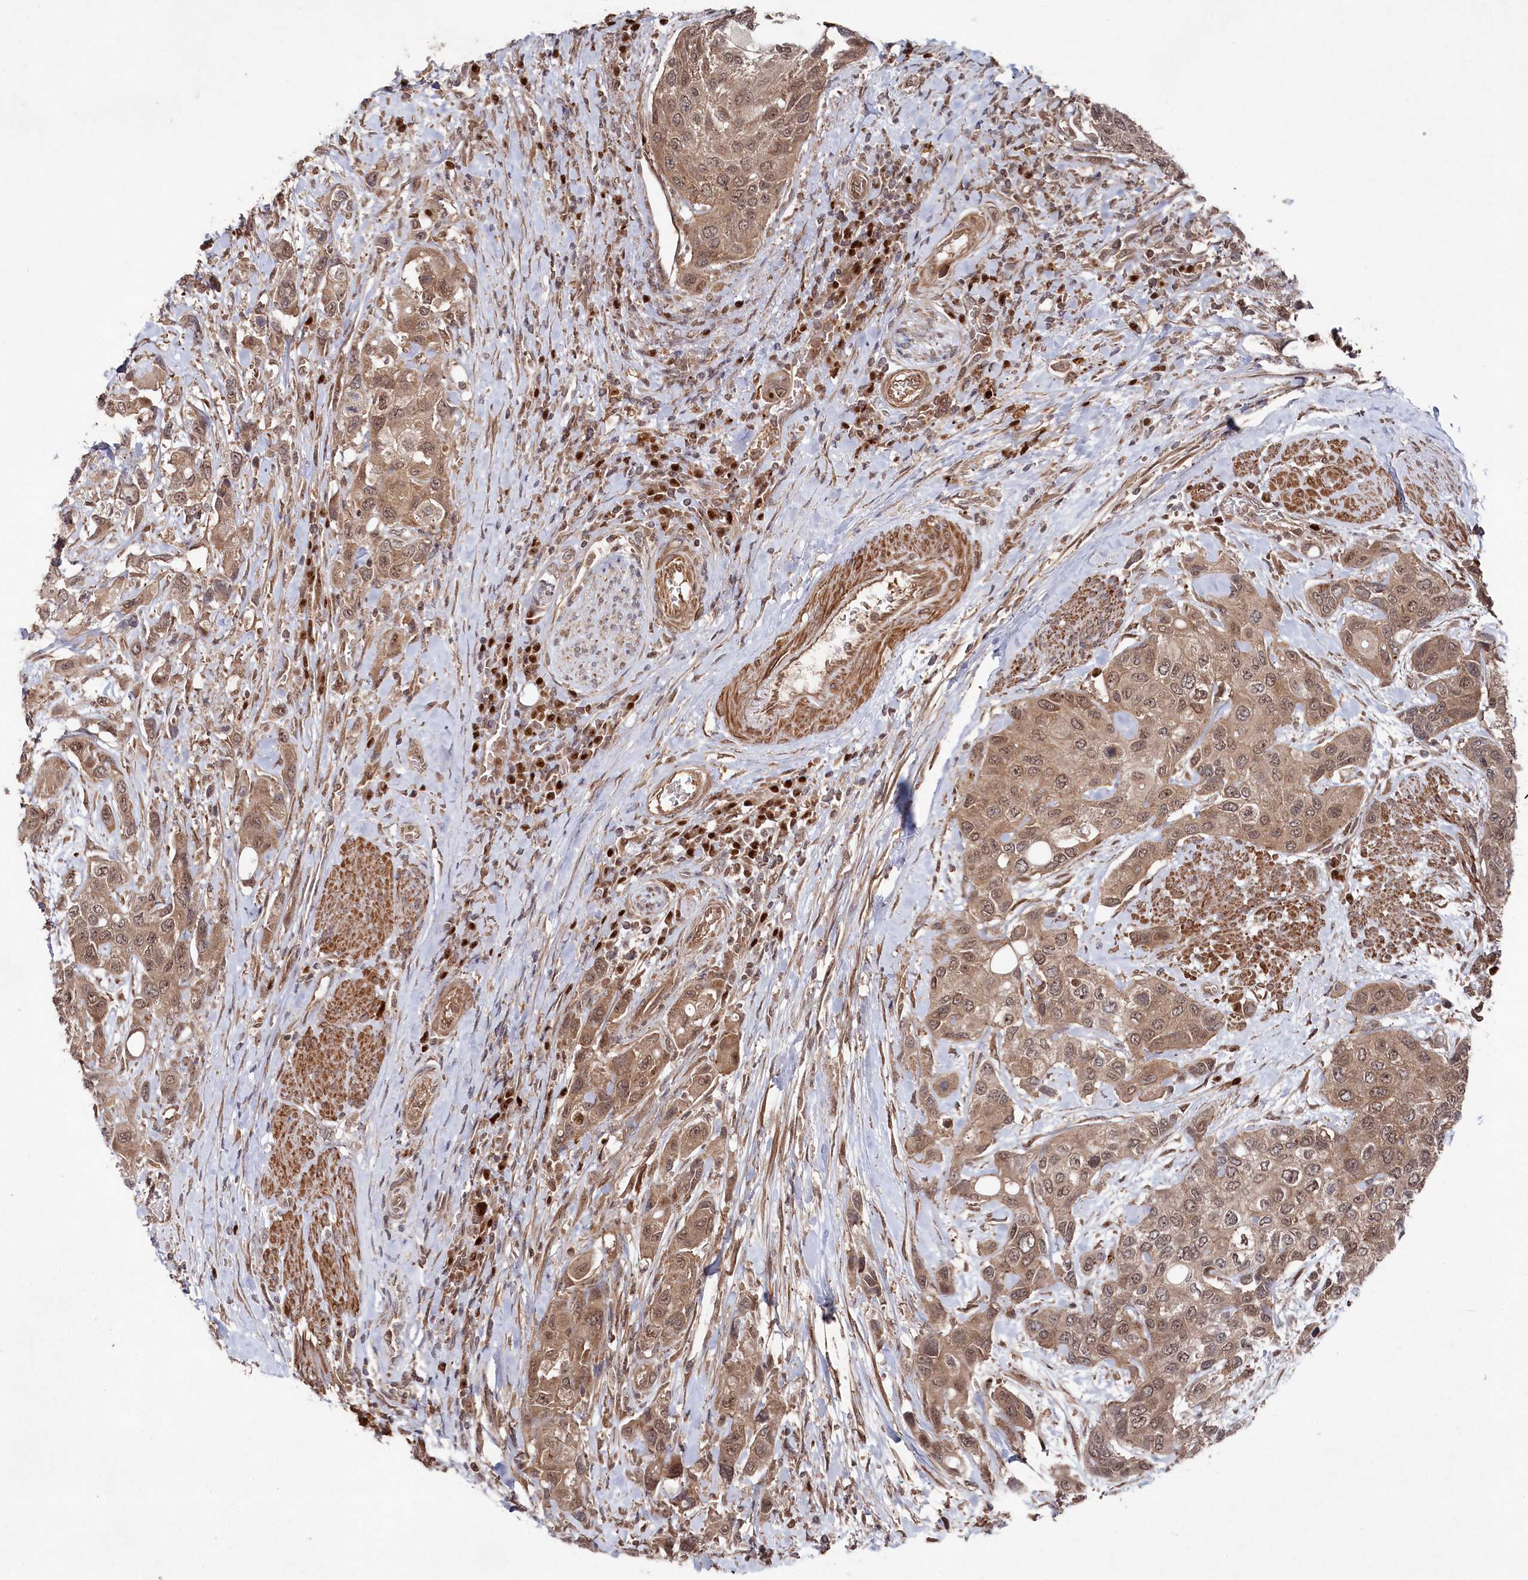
{"staining": {"intensity": "moderate", "quantity": ">75%", "location": "cytoplasmic/membranous,nuclear"}, "tissue": "urothelial cancer", "cell_type": "Tumor cells", "image_type": "cancer", "snomed": [{"axis": "morphology", "description": "Normal tissue, NOS"}, {"axis": "morphology", "description": "Urothelial carcinoma, High grade"}, {"axis": "topography", "description": "Vascular tissue"}, {"axis": "topography", "description": "Urinary bladder"}], "caption": "Approximately >75% of tumor cells in human high-grade urothelial carcinoma show moderate cytoplasmic/membranous and nuclear protein staining as visualized by brown immunohistochemical staining.", "gene": "BORCS7", "patient": {"sex": "female", "age": 56}}